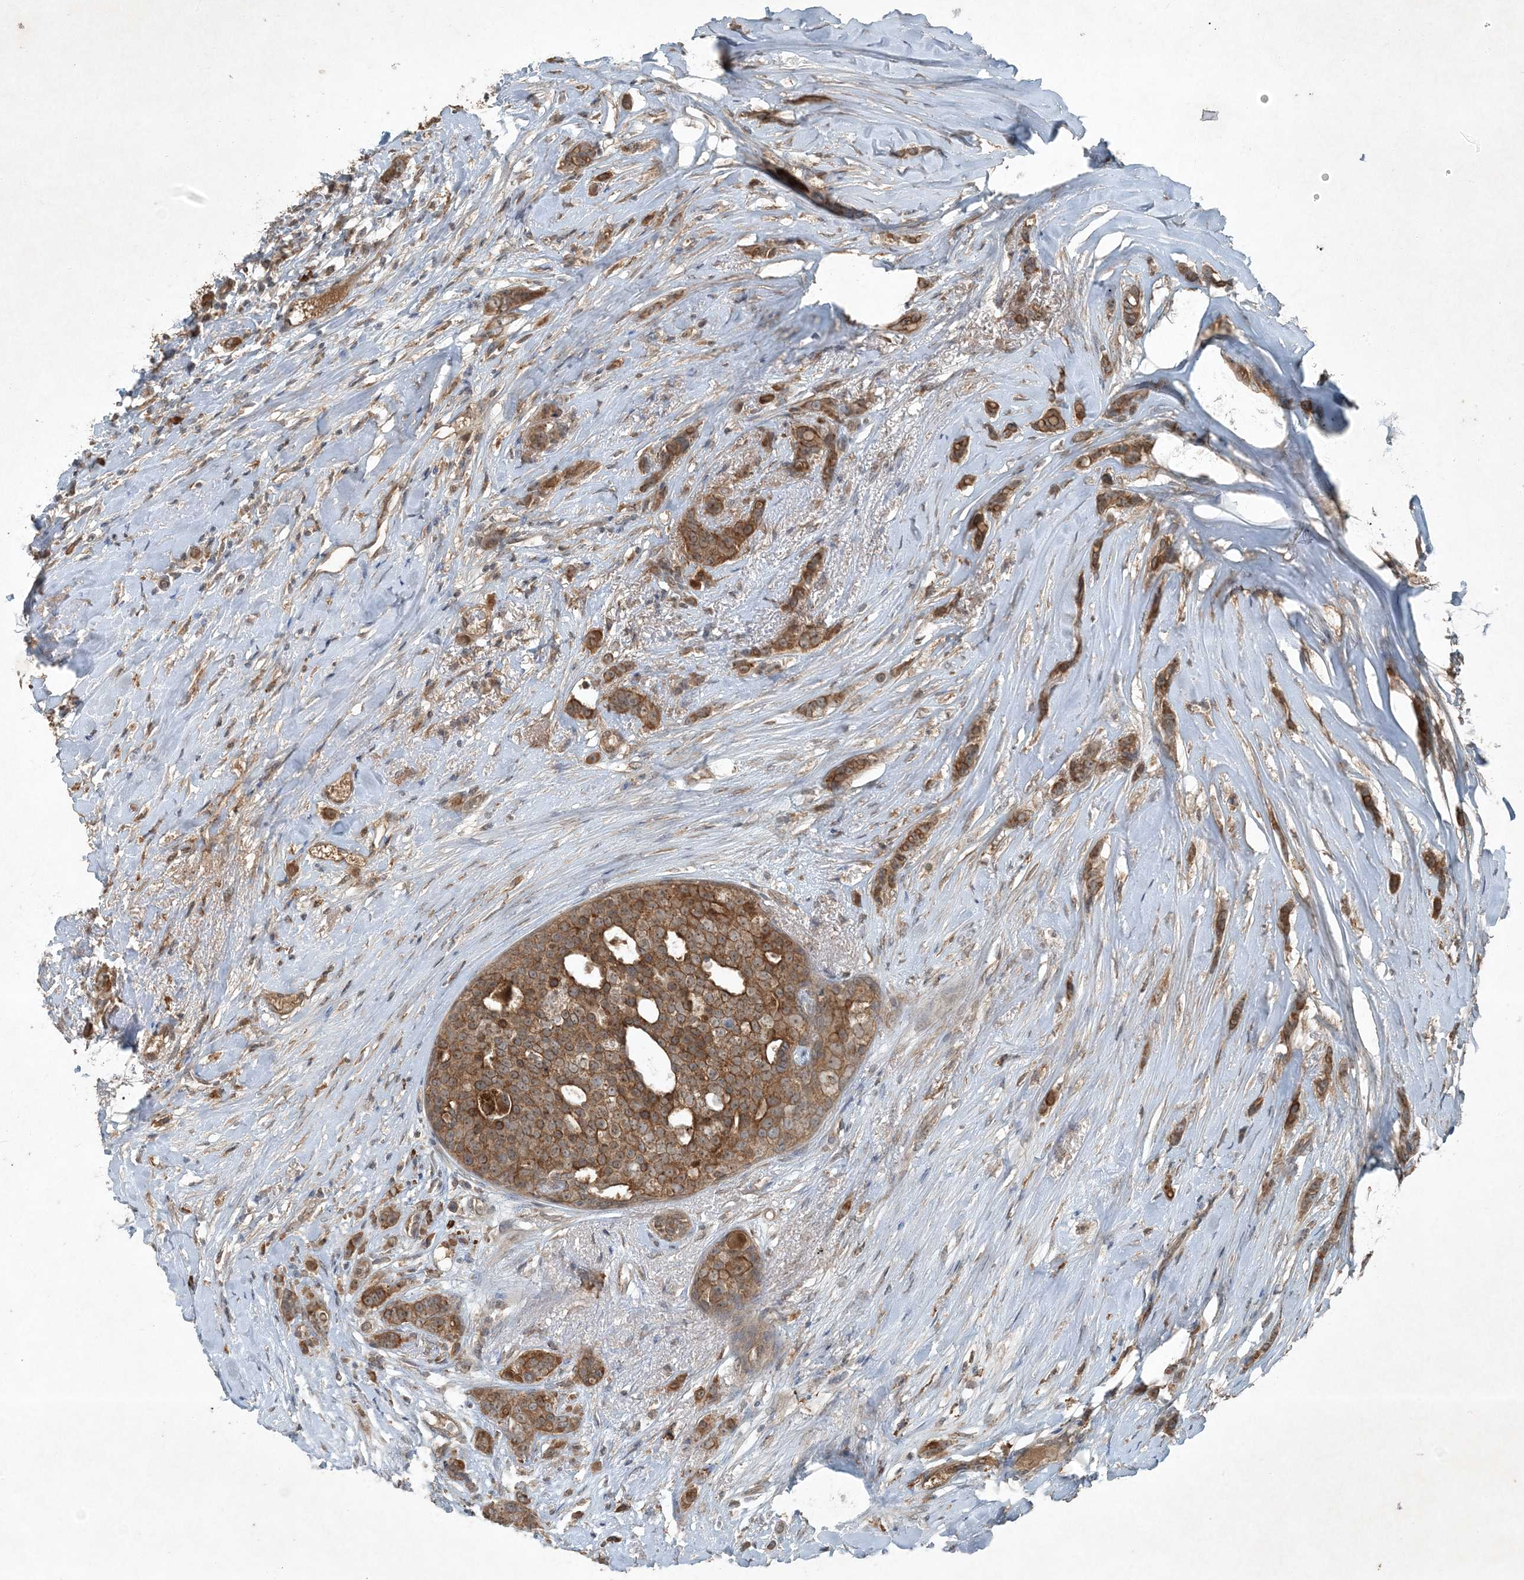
{"staining": {"intensity": "moderate", "quantity": ">75%", "location": "cytoplasmic/membranous"}, "tissue": "breast cancer", "cell_type": "Tumor cells", "image_type": "cancer", "snomed": [{"axis": "morphology", "description": "Lobular carcinoma"}, {"axis": "topography", "description": "Breast"}], "caption": "The photomicrograph exhibits a brown stain indicating the presence of a protein in the cytoplasmic/membranous of tumor cells in breast cancer.", "gene": "MDN1", "patient": {"sex": "female", "age": 51}}